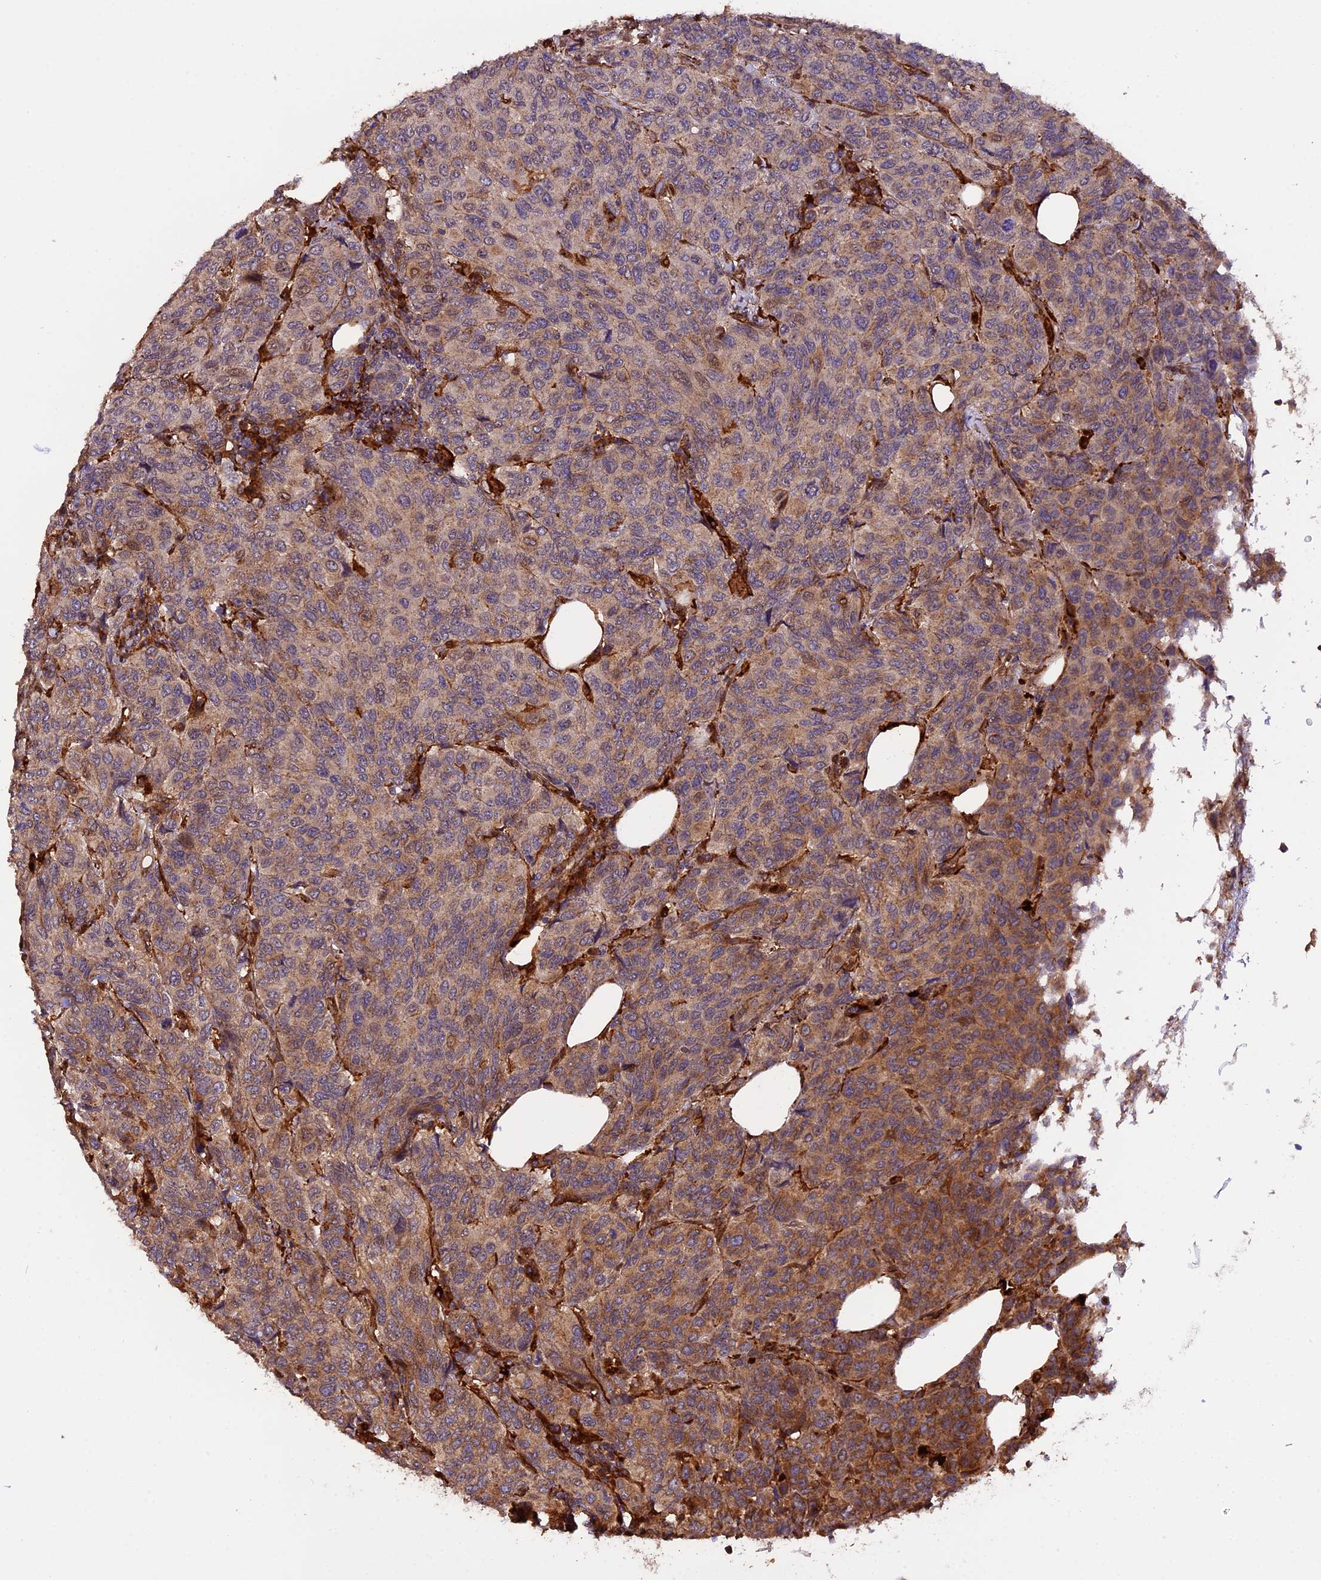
{"staining": {"intensity": "moderate", "quantity": "25%-75%", "location": "cytoplasmic/membranous"}, "tissue": "breast cancer", "cell_type": "Tumor cells", "image_type": "cancer", "snomed": [{"axis": "morphology", "description": "Duct carcinoma"}, {"axis": "topography", "description": "Breast"}], "caption": "Immunohistochemical staining of human breast cancer (invasive ductal carcinoma) reveals medium levels of moderate cytoplasmic/membranous positivity in approximately 25%-75% of tumor cells.", "gene": "HERPUD1", "patient": {"sex": "female", "age": 55}}